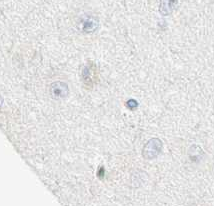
{"staining": {"intensity": "negative", "quantity": "none", "location": "none"}, "tissue": "hippocampus", "cell_type": "Glial cells", "image_type": "normal", "snomed": [{"axis": "morphology", "description": "Normal tissue, NOS"}, {"axis": "topography", "description": "Hippocampus"}], "caption": "DAB immunohistochemical staining of normal human hippocampus shows no significant positivity in glial cells.", "gene": "NFKB2", "patient": {"sex": "female", "age": 54}}